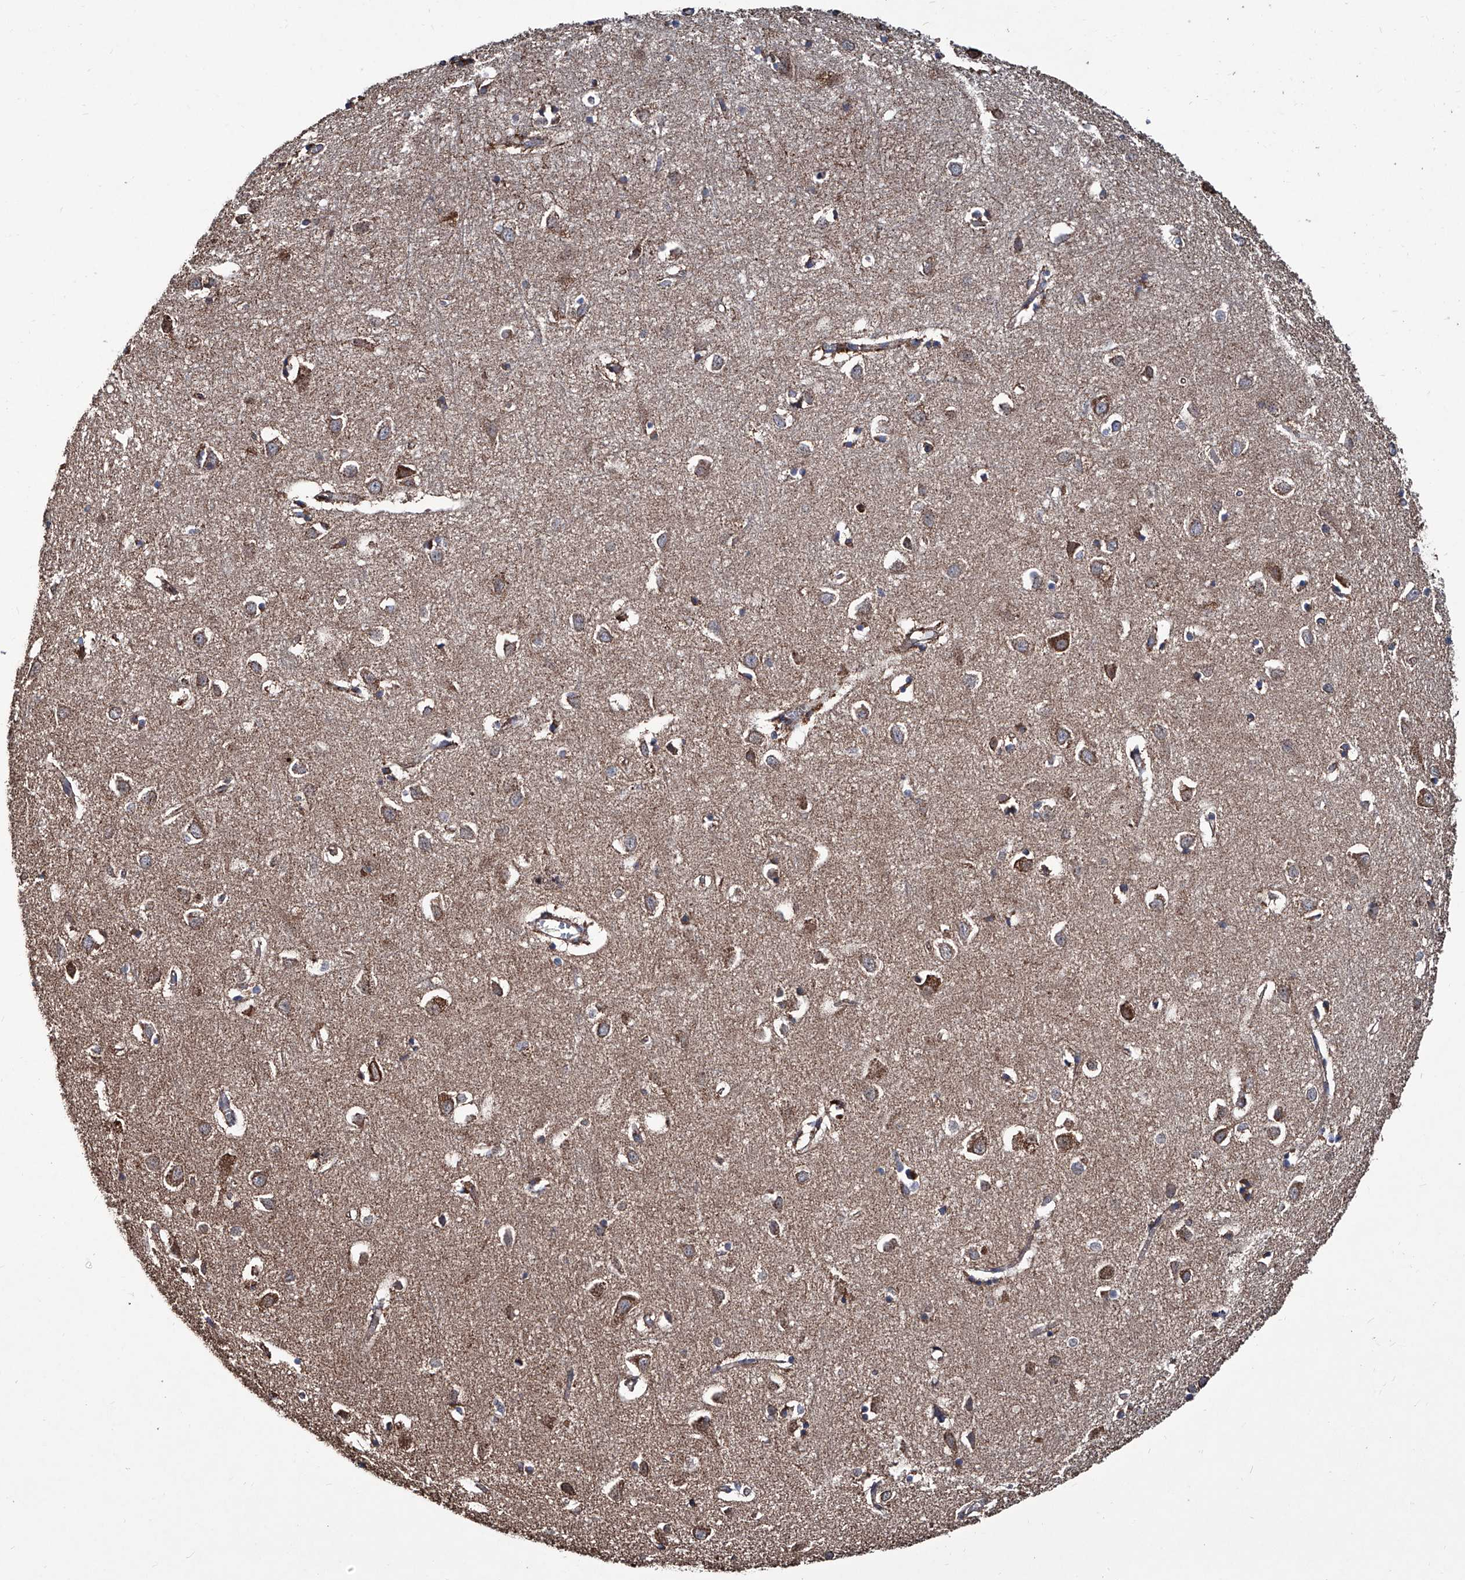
{"staining": {"intensity": "weak", "quantity": "25%-75%", "location": "cytoplasmic/membranous"}, "tissue": "cerebral cortex", "cell_type": "Endothelial cells", "image_type": "normal", "snomed": [{"axis": "morphology", "description": "Normal tissue, NOS"}, {"axis": "topography", "description": "Cerebral cortex"}], "caption": "About 25%-75% of endothelial cells in normal cerebral cortex exhibit weak cytoplasmic/membranous protein expression as visualized by brown immunohistochemical staining.", "gene": "NHS", "patient": {"sex": "female", "age": 64}}